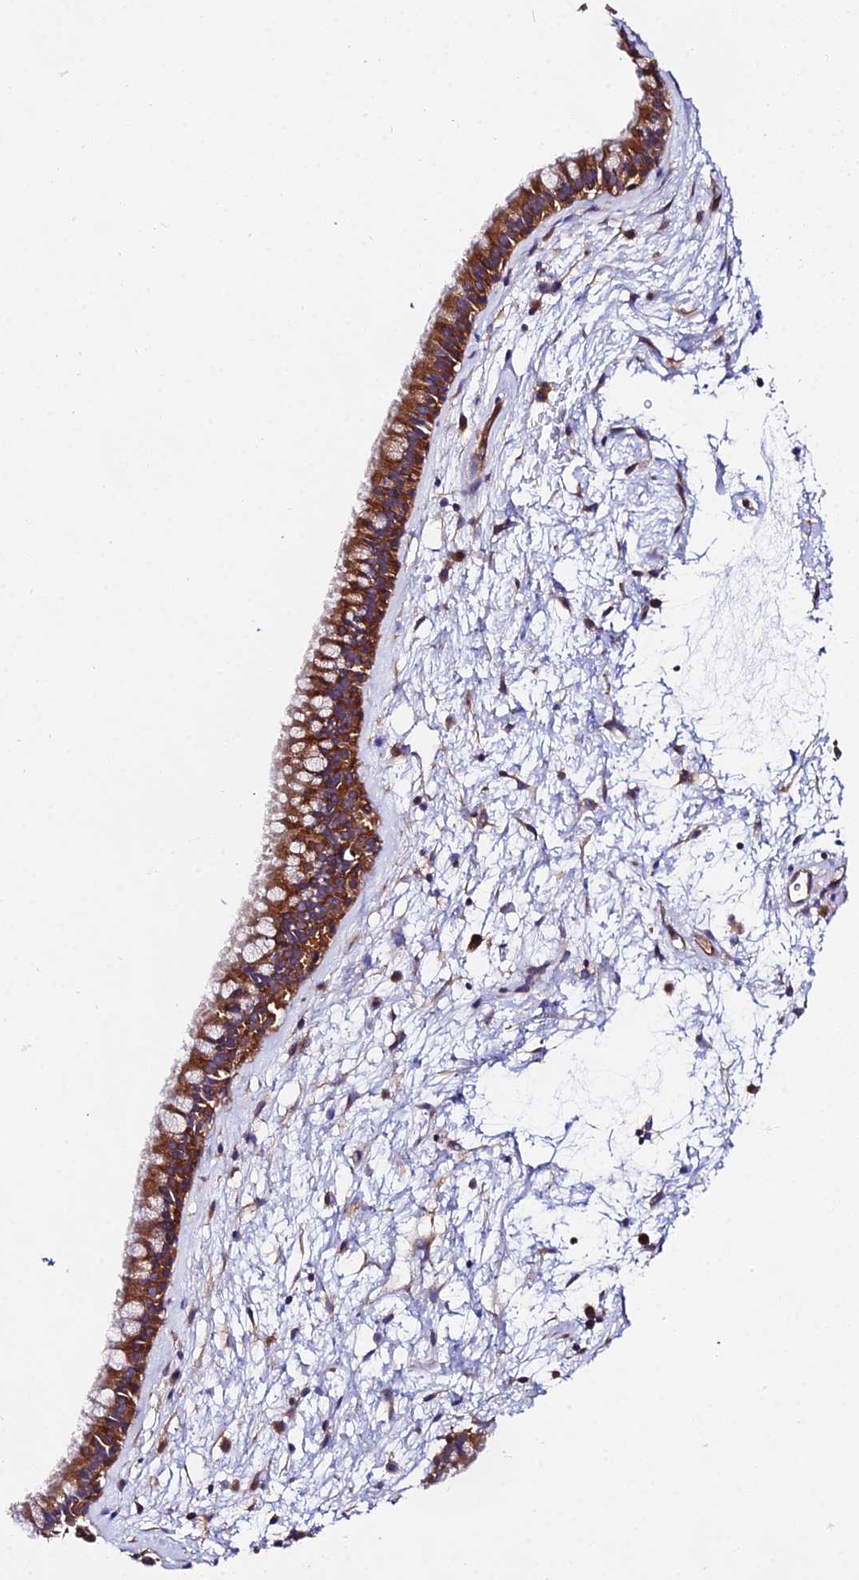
{"staining": {"intensity": "strong", "quantity": ">75%", "location": "cytoplasmic/membranous"}, "tissue": "nasopharynx", "cell_type": "Respiratory epithelial cells", "image_type": "normal", "snomed": [{"axis": "morphology", "description": "Normal tissue, NOS"}, {"axis": "morphology", "description": "Inflammation, NOS"}, {"axis": "topography", "description": "Nasopharynx"}], "caption": "Approximately >75% of respiratory epithelial cells in unremarkable nasopharynx display strong cytoplasmic/membranous protein expression as visualized by brown immunohistochemical staining.", "gene": "PPP2R2A", "patient": {"sex": "male", "age": 48}}